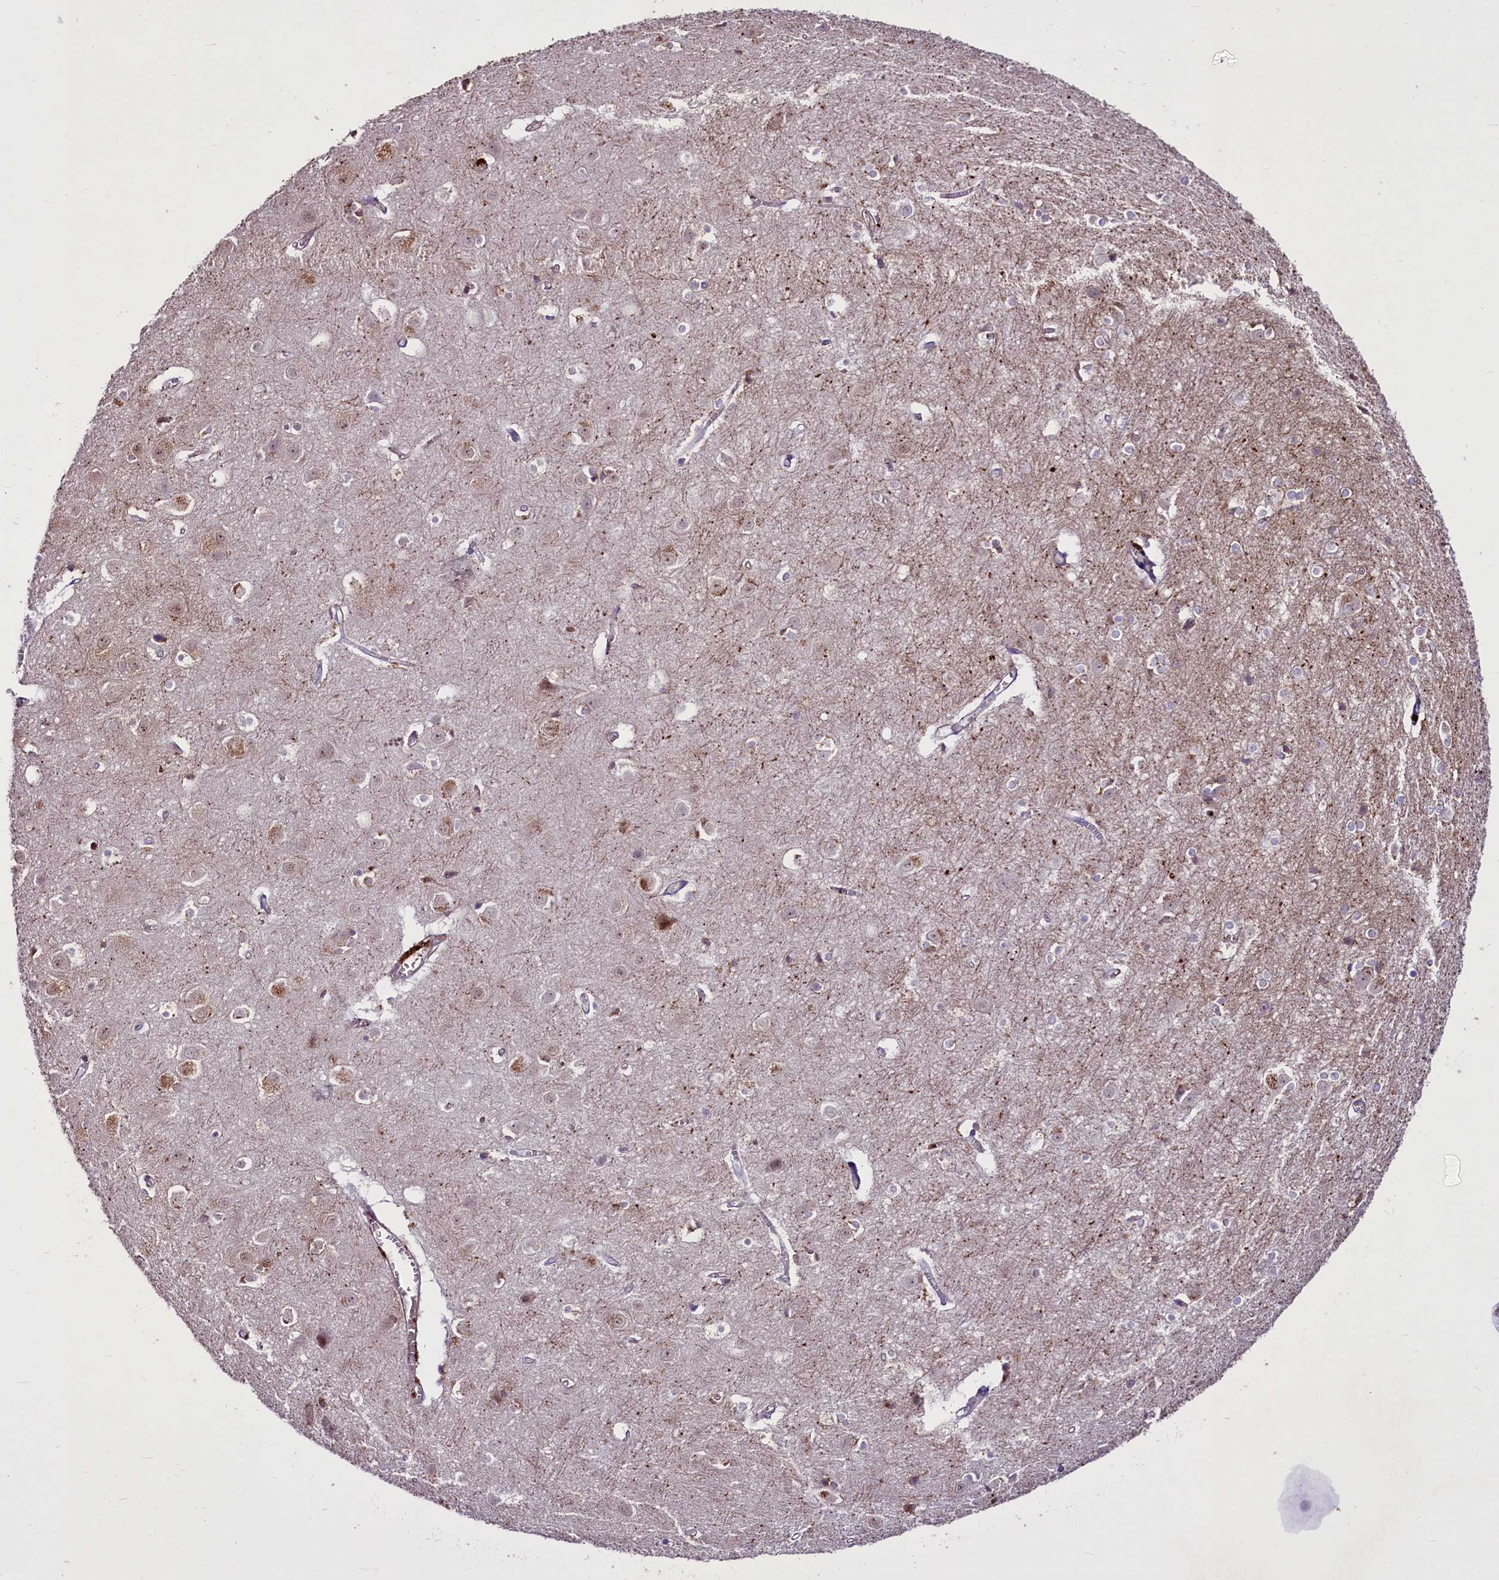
{"staining": {"intensity": "negative", "quantity": "none", "location": "none"}, "tissue": "cerebral cortex", "cell_type": "Endothelial cells", "image_type": "normal", "snomed": [{"axis": "morphology", "description": "Normal tissue, NOS"}, {"axis": "topography", "description": "Cerebral cortex"}], "caption": "IHC image of unremarkable cerebral cortex: human cerebral cortex stained with DAB reveals no significant protein expression in endothelial cells. (Brightfield microscopy of DAB (3,3'-diaminobenzidine) IHC at high magnification).", "gene": "SUSD3", "patient": {"sex": "male", "age": 54}}